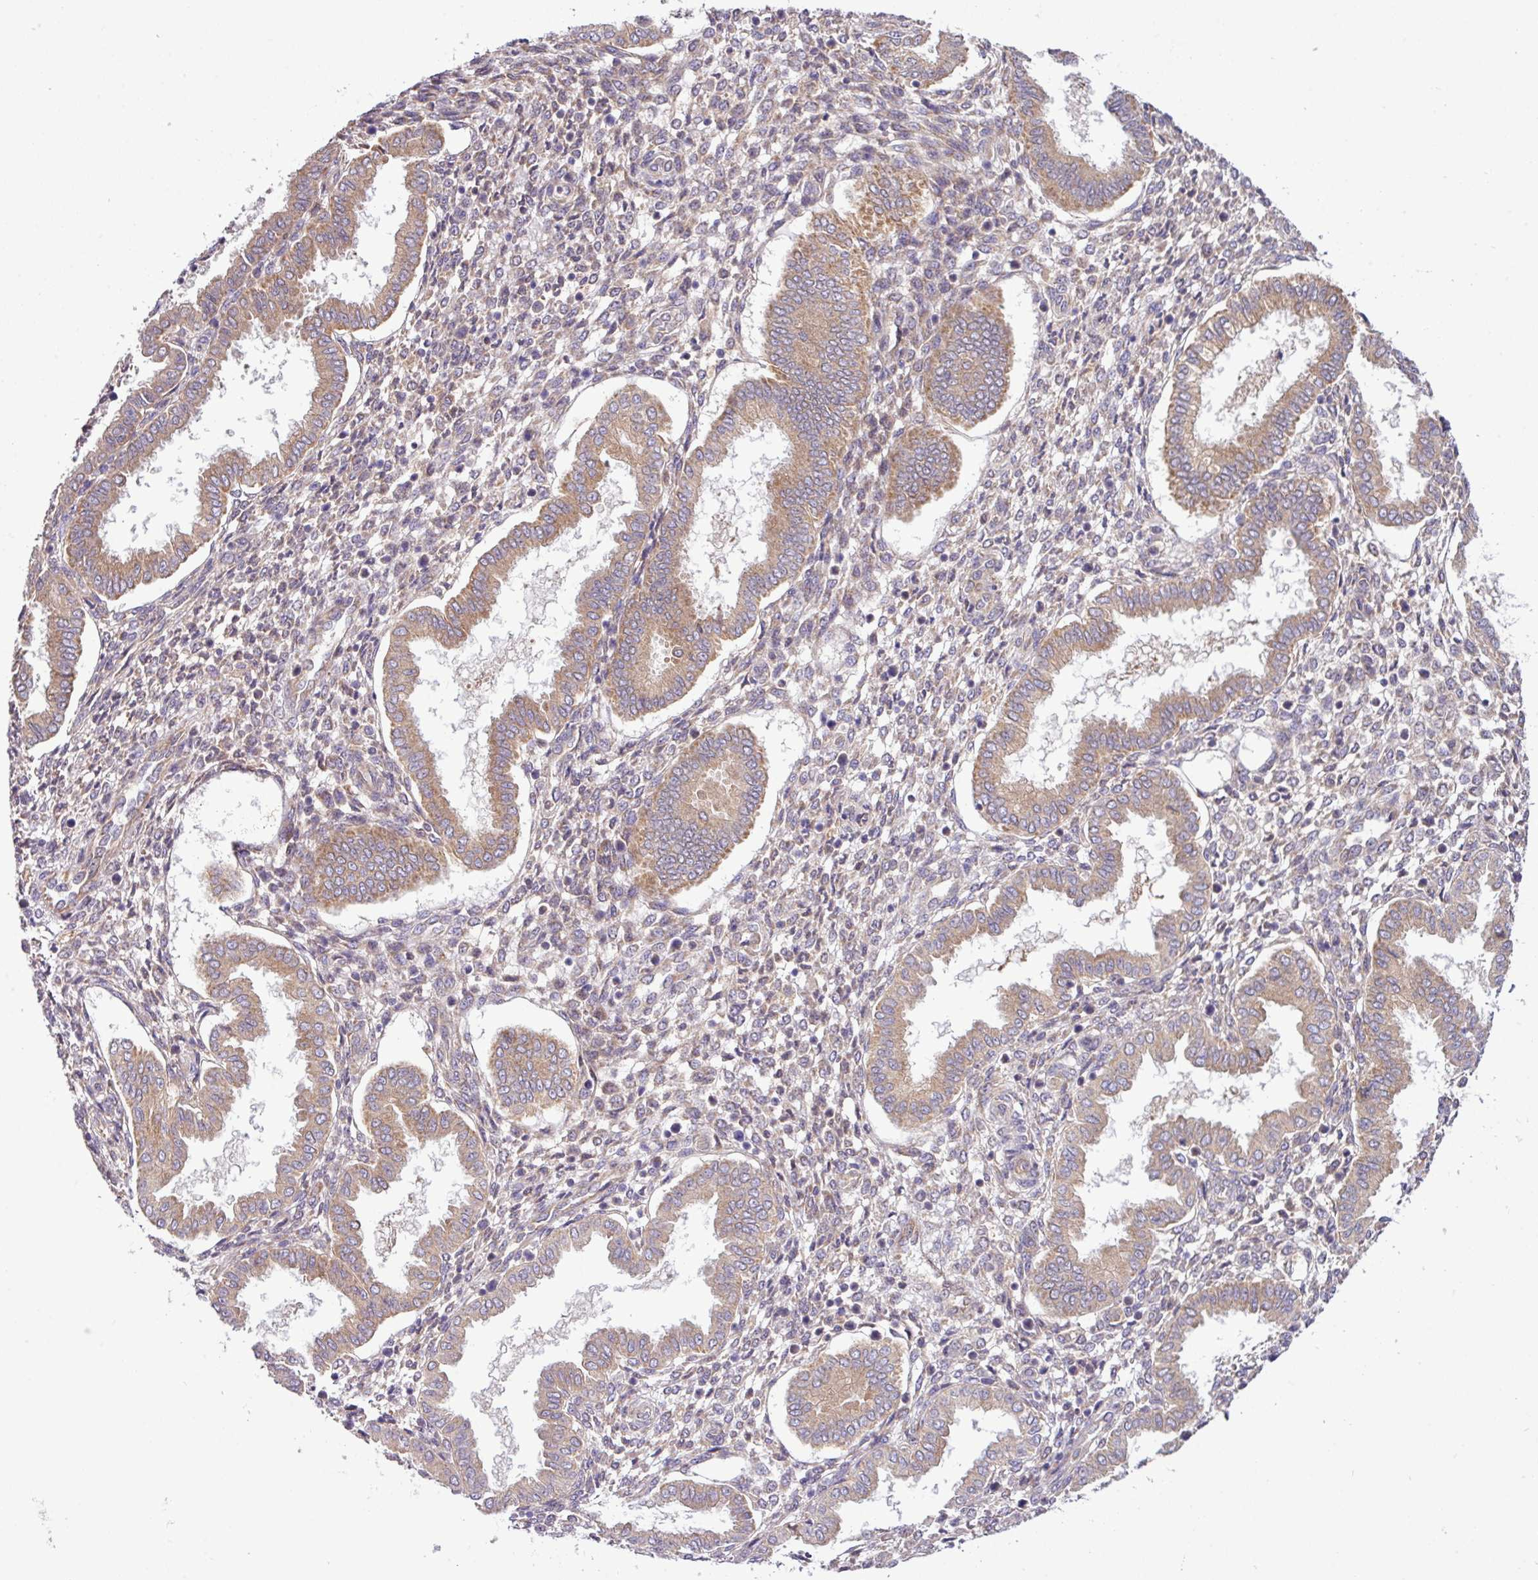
{"staining": {"intensity": "weak", "quantity": "<25%", "location": "cytoplasmic/membranous"}, "tissue": "endometrium", "cell_type": "Cells in endometrial stroma", "image_type": "normal", "snomed": [{"axis": "morphology", "description": "Normal tissue, NOS"}, {"axis": "topography", "description": "Endometrium"}], "caption": "This image is of unremarkable endometrium stained with immunohistochemistry (IHC) to label a protein in brown with the nuclei are counter-stained blue. There is no staining in cells in endometrial stroma. (Immunohistochemistry, brightfield microscopy, high magnification).", "gene": "TM2D2", "patient": {"sex": "female", "age": 24}}